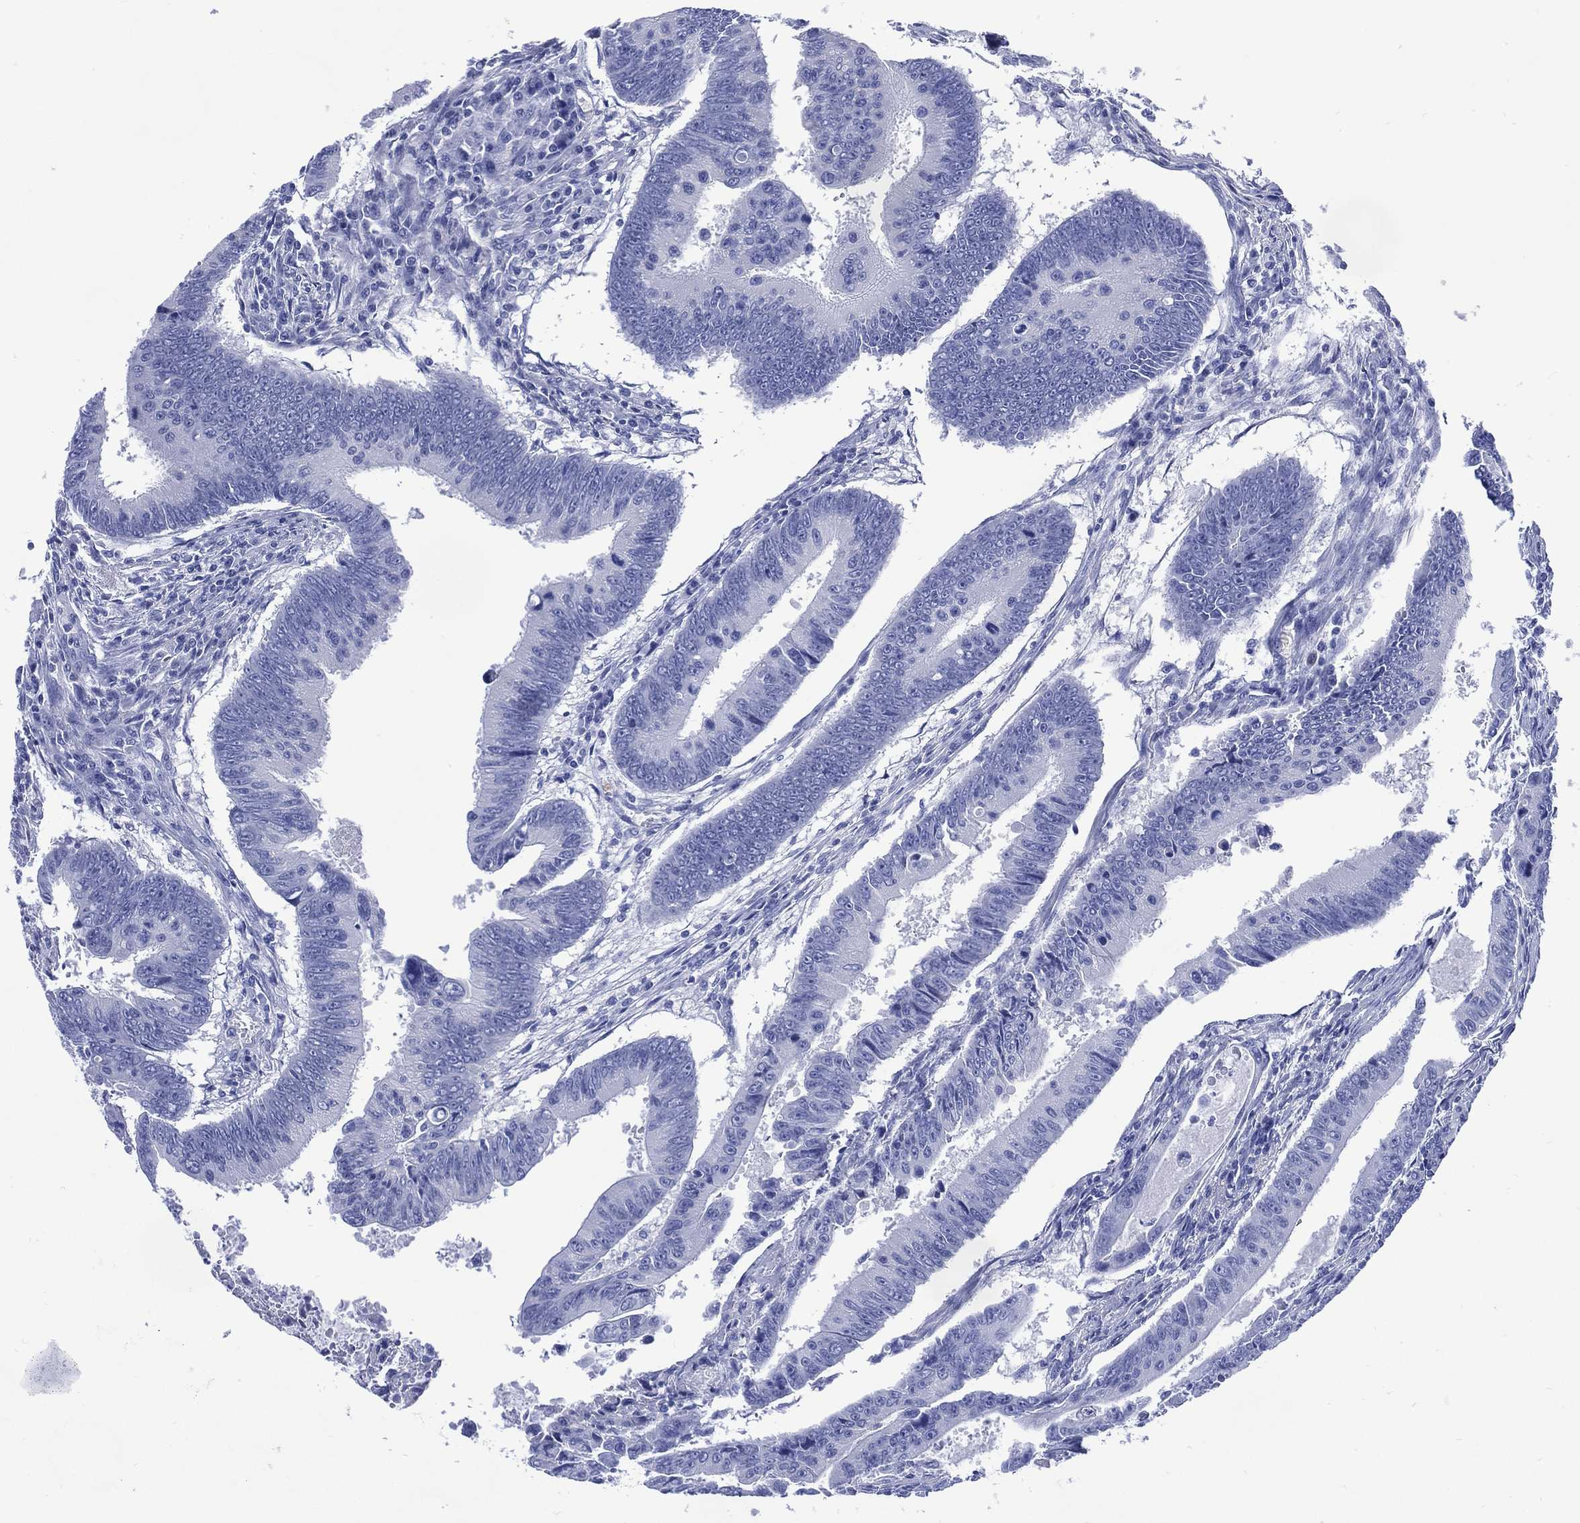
{"staining": {"intensity": "negative", "quantity": "none", "location": "none"}, "tissue": "colorectal cancer", "cell_type": "Tumor cells", "image_type": "cancer", "snomed": [{"axis": "morphology", "description": "Adenocarcinoma, NOS"}, {"axis": "topography", "description": "Colon"}], "caption": "Tumor cells are negative for protein expression in human colorectal cancer (adenocarcinoma).", "gene": "SHCBP1L", "patient": {"sex": "female", "age": 87}}